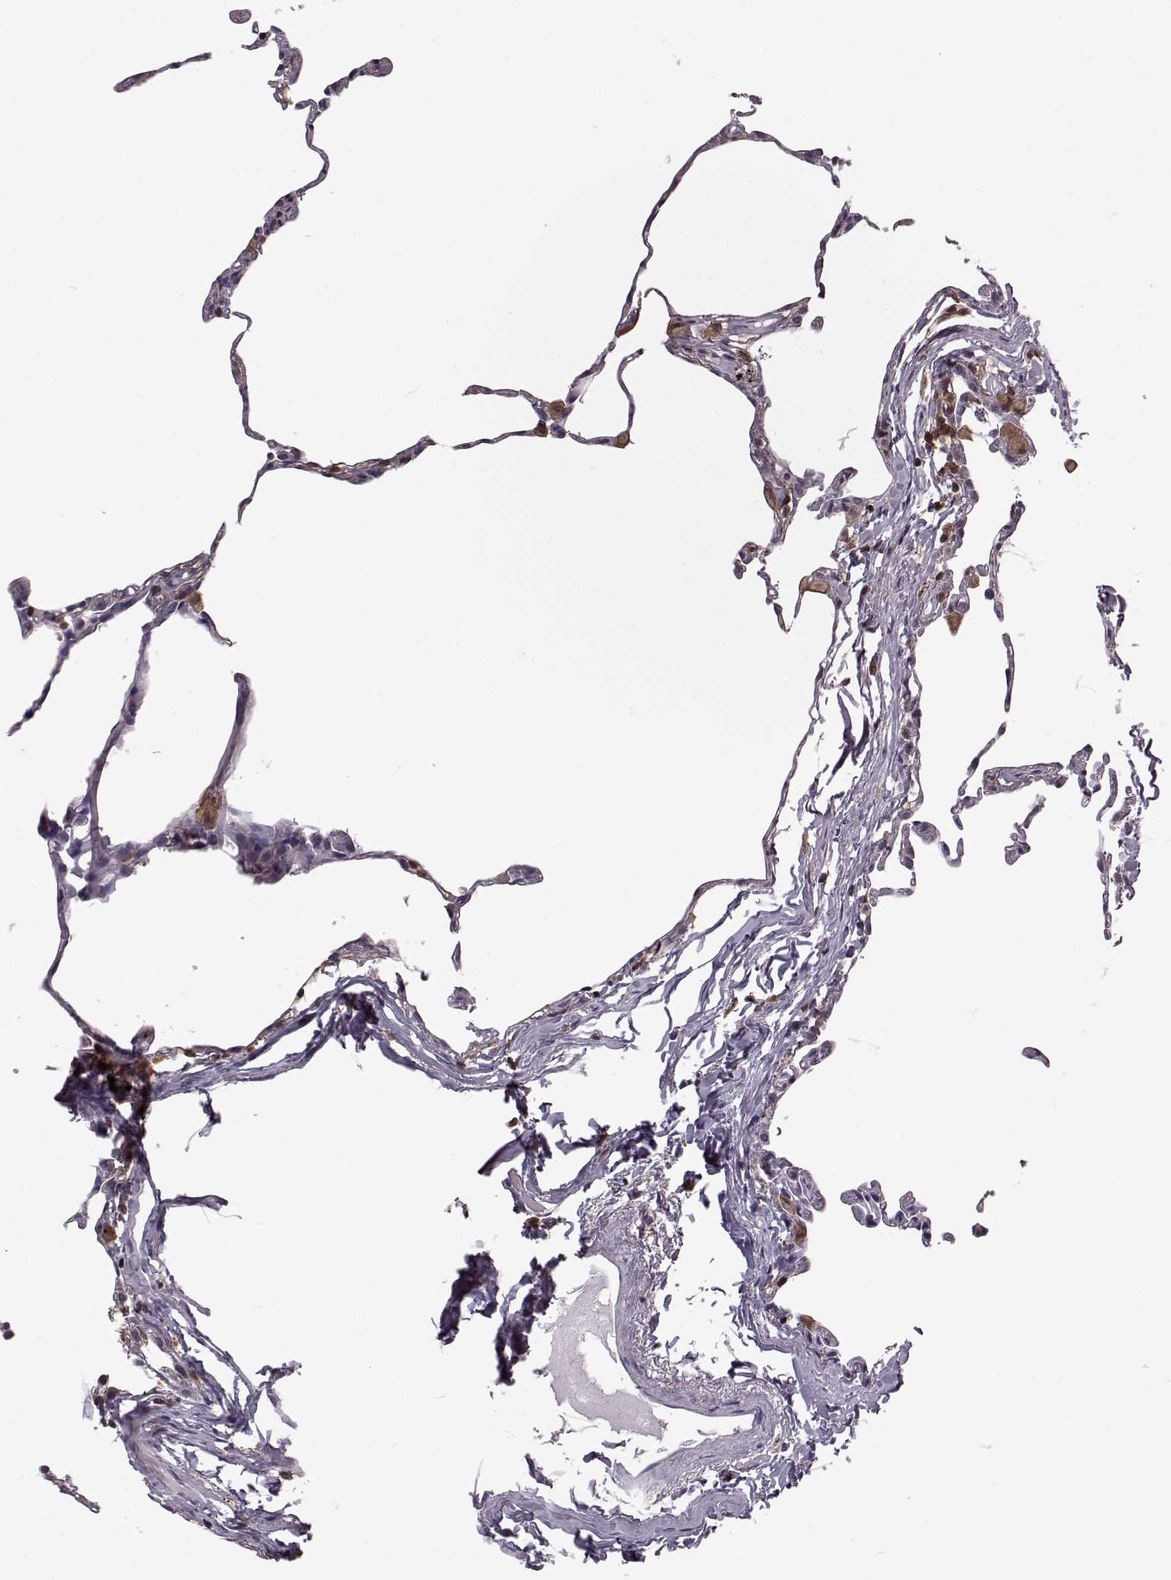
{"staining": {"intensity": "negative", "quantity": "none", "location": "none"}, "tissue": "lung", "cell_type": "Alveolar cells", "image_type": "normal", "snomed": [{"axis": "morphology", "description": "Normal tissue, NOS"}, {"axis": "topography", "description": "Lung"}], "caption": "Protein analysis of benign lung exhibits no significant positivity in alveolar cells.", "gene": "DOK2", "patient": {"sex": "female", "age": 57}}